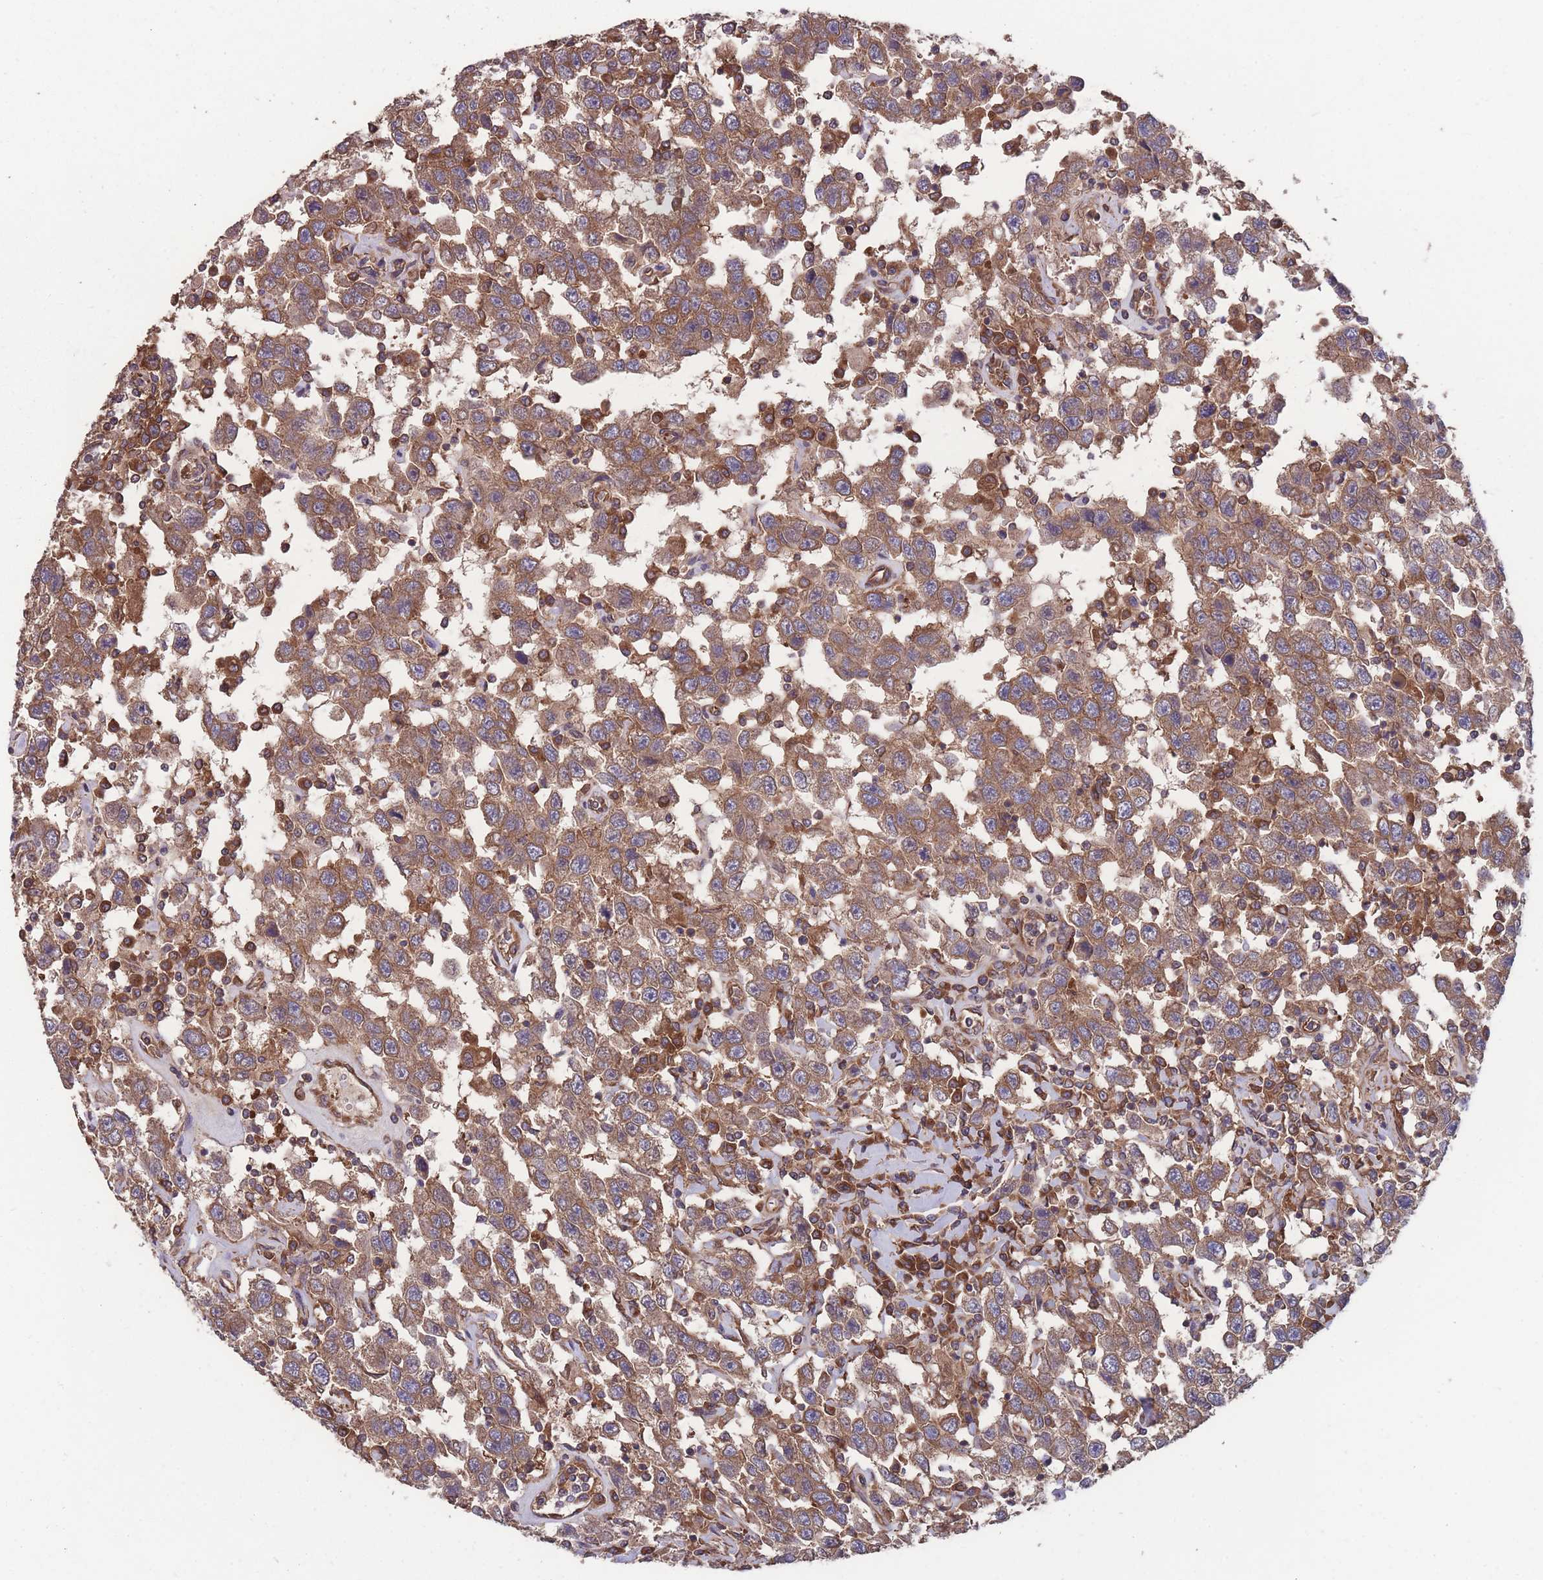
{"staining": {"intensity": "moderate", "quantity": ">75%", "location": "cytoplasmic/membranous"}, "tissue": "testis cancer", "cell_type": "Tumor cells", "image_type": "cancer", "snomed": [{"axis": "morphology", "description": "Seminoma, NOS"}, {"axis": "topography", "description": "Testis"}], "caption": "IHC histopathology image of human seminoma (testis) stained for a protein (brown), which displays medium levels of moderate cytoplasmic/membranous expression in about >75% of tumor cells.", "gene": "ZPR1", "patient": {"sex": "male", "age": 41}}